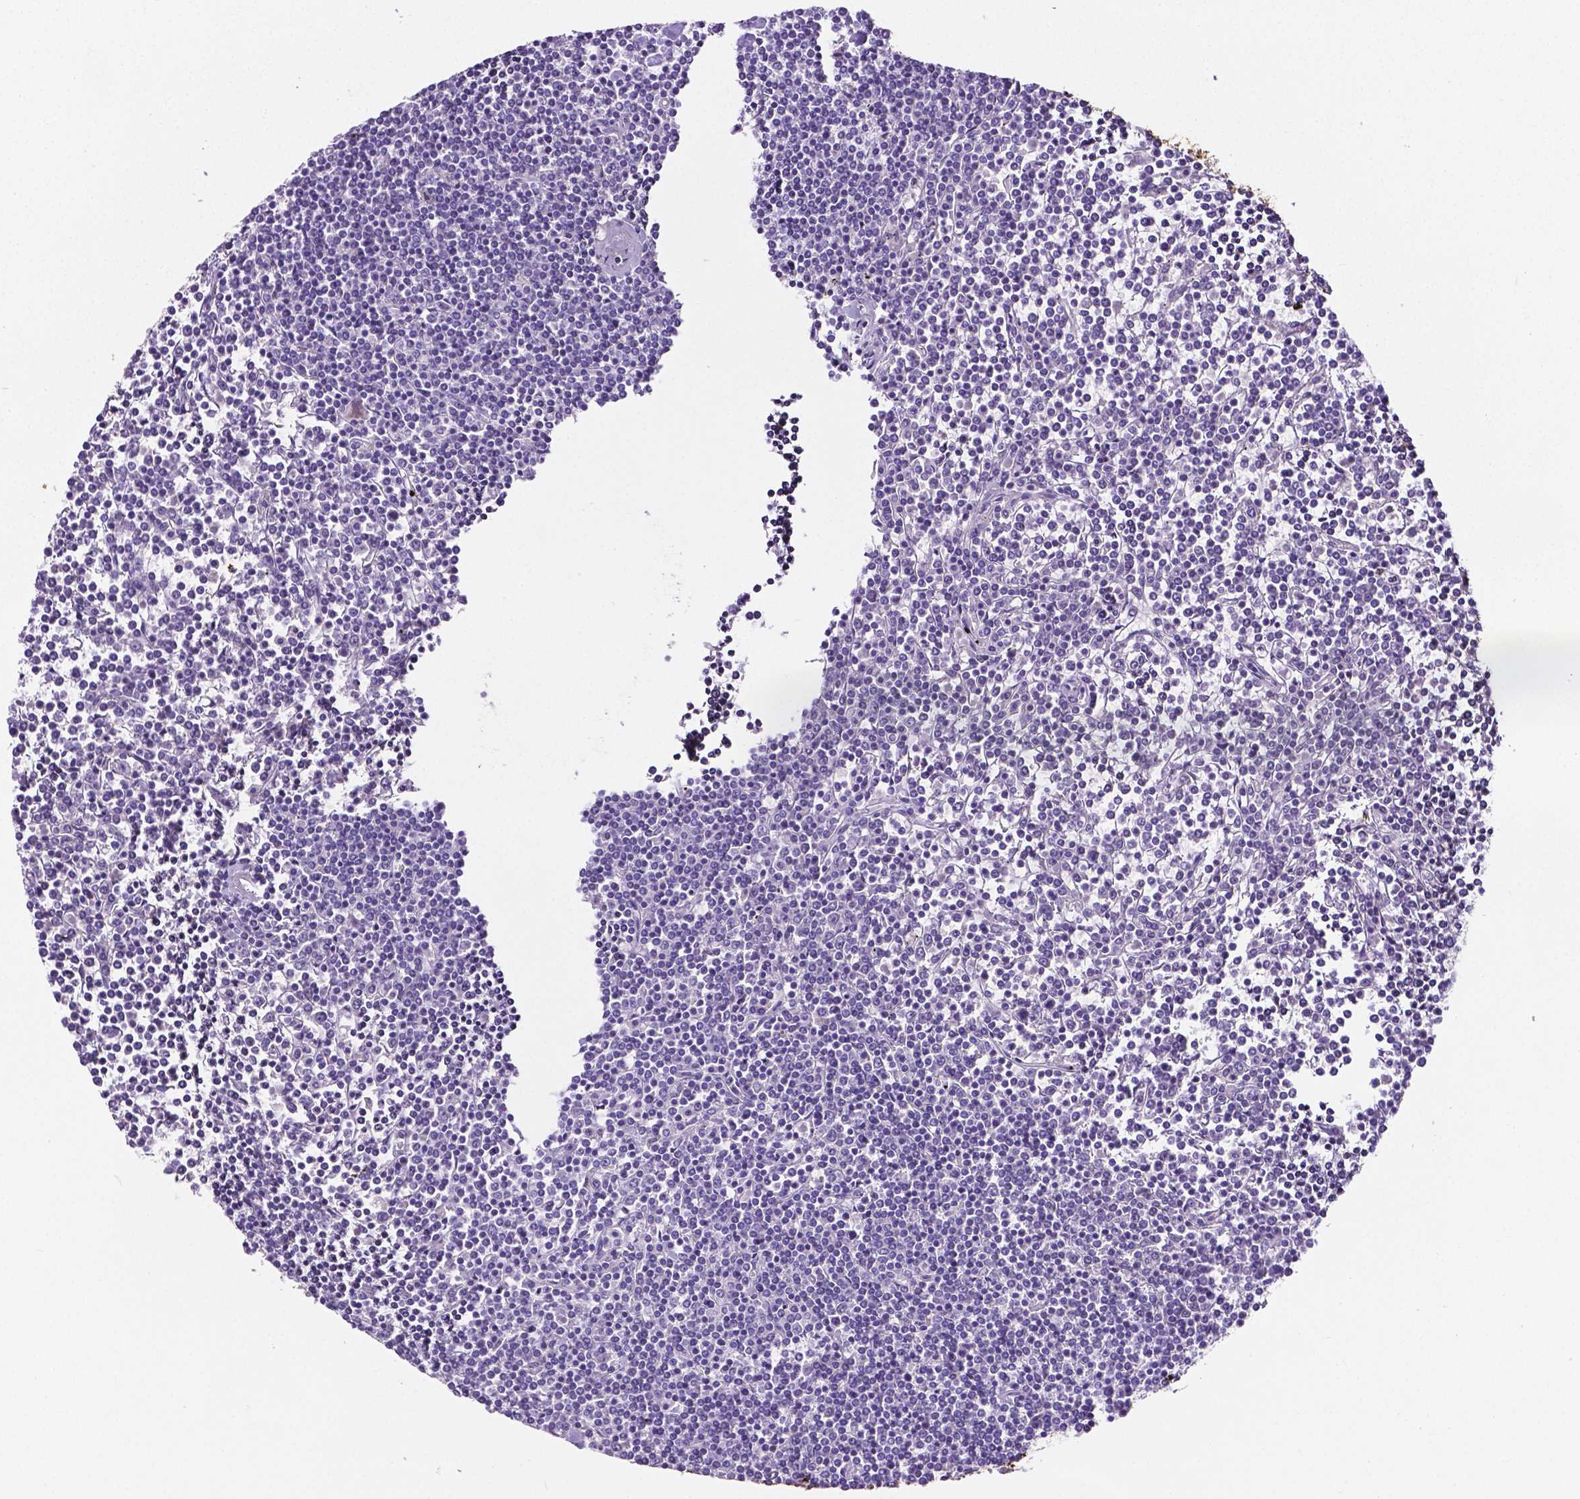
{"staining": {"intensity": "negative", "quantity": "none", "location": "none"}, "tissue": "lymphoma", "cell_type": "Tumor cells", "image_type": "cancer", "snomed": [{"axis": "morphology", "description": "Malignant lymphoma, non-Hodgkin's type, Low grade"}, {"axis": "topography", "description": "Spleen"}], "caption": "A photomicrograph of lymphoma stained for a protein exhibits no brown staining in tumor cells.", "gene": "SLC22A2", "patient": {"sex": "female", "age": 19}}